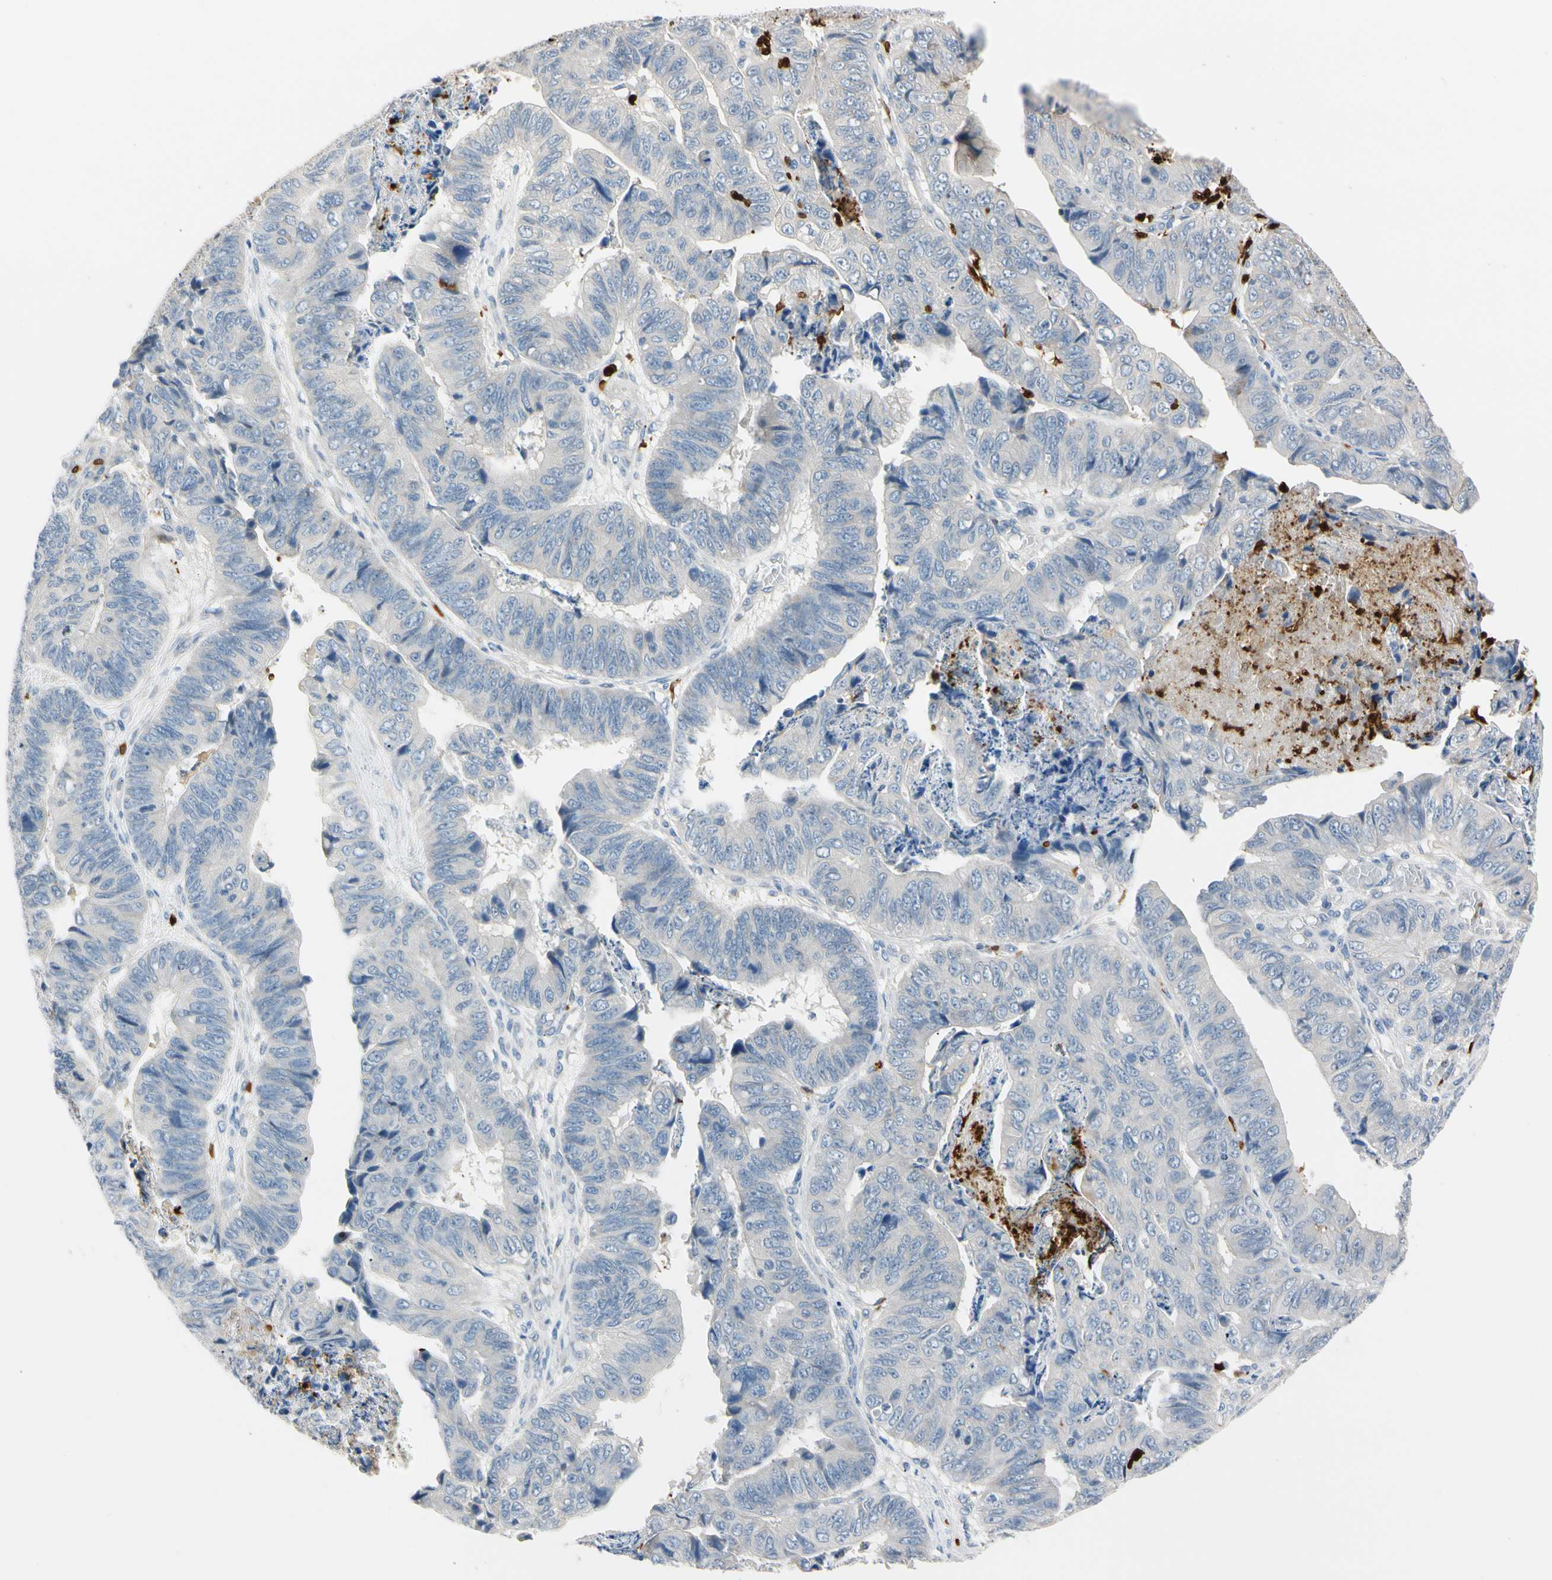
{"staining": {"intensity": "negative", "quantity": "none", "location": "none"}, "tissue": "stomach cancer", "cell_type": "Tumor cells", "image_type": "cancer", "snomed": [{"axis": "morphology", "description": "Adenocarcinoma, NOS"}, {"axis": "topography", "description": "Stomach, lower"}], "caption": "Human stomach cancer (adenocarcinoma) stained for a protein using IHC reveals no expression in tumor cells.", "gene": "TRAF5", "patient": {"sex": "male", "age": 77}}